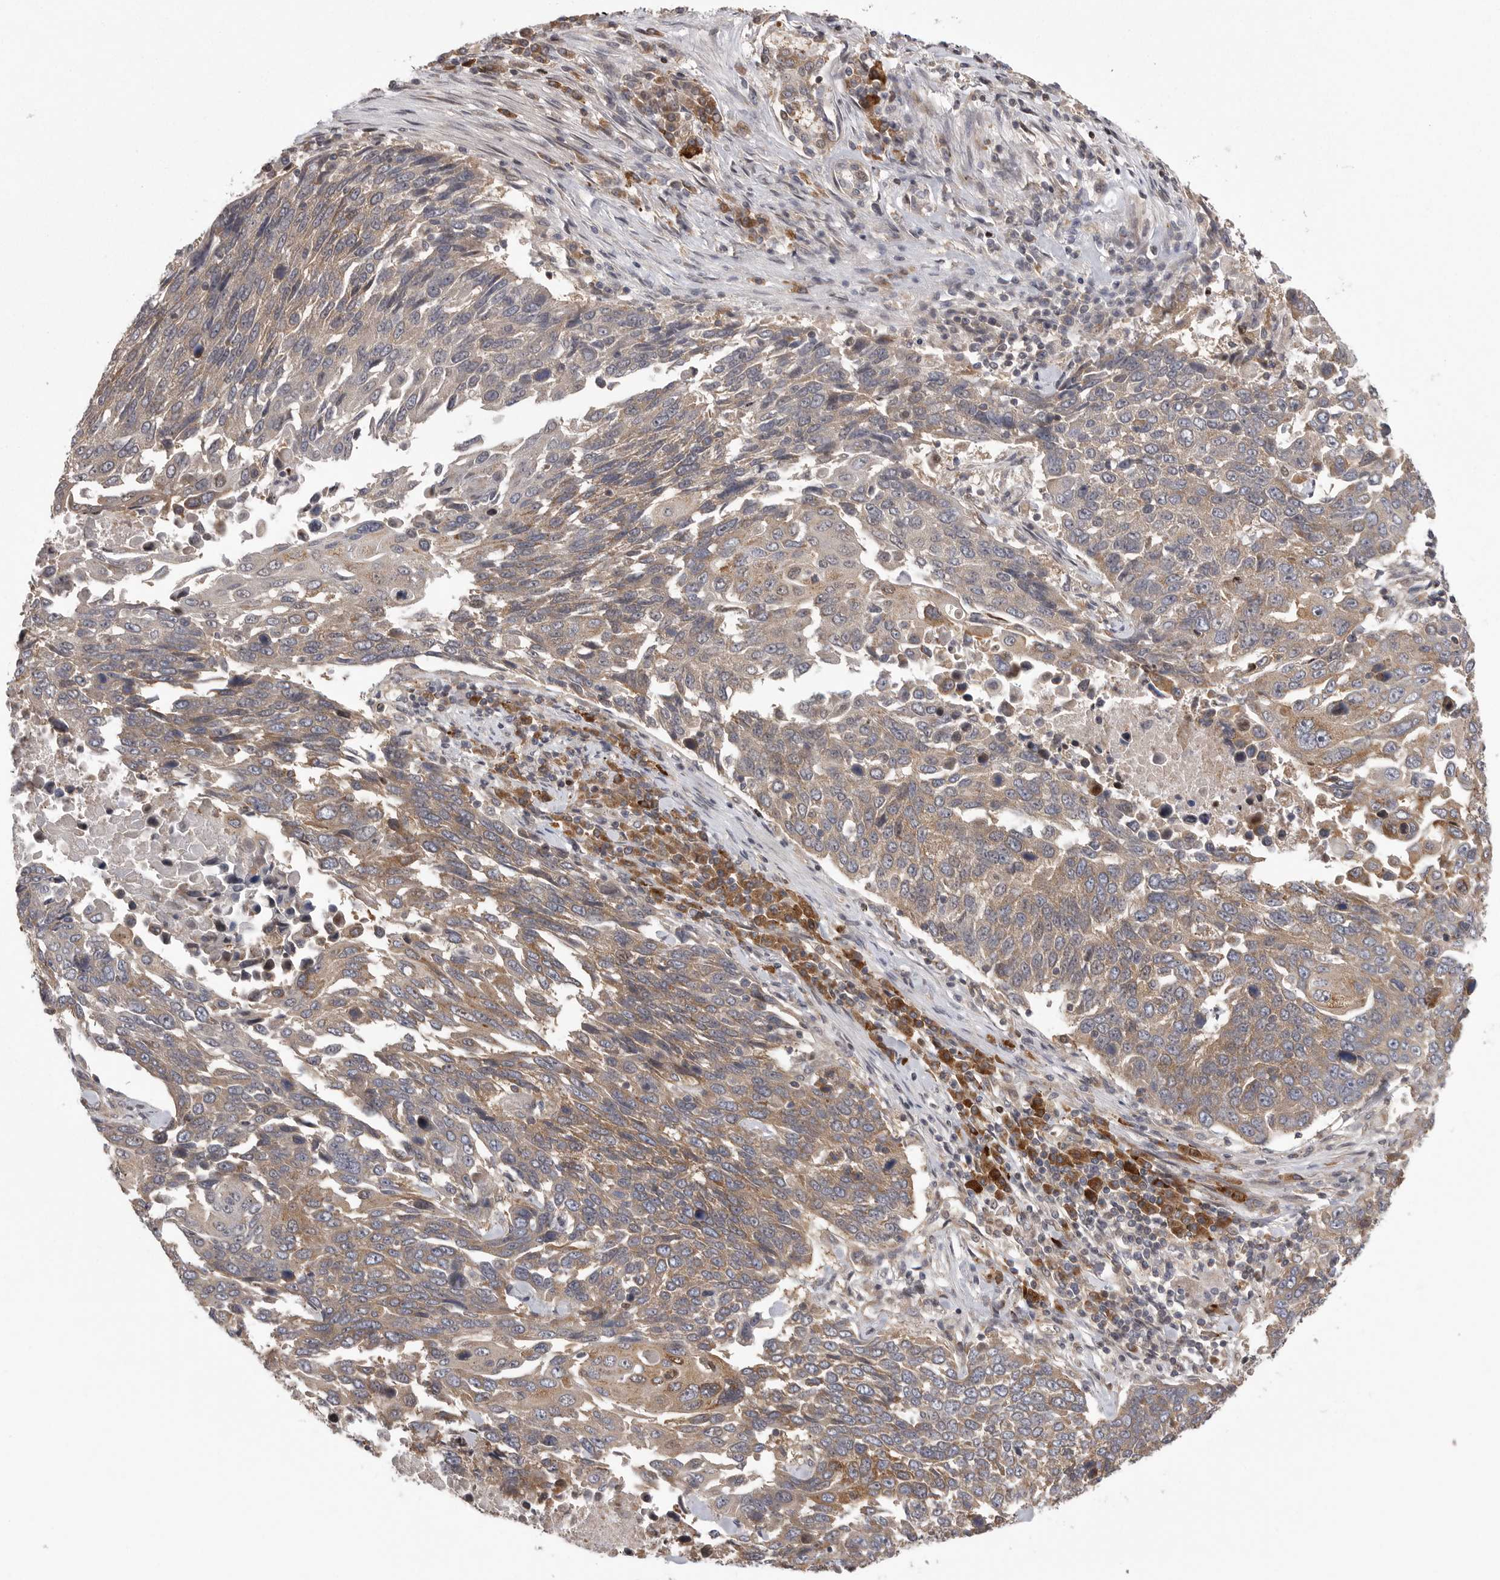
{"staining": {"intensity": "moderate", "quantity": ">75%", "location": "cytoplasmic/membranous"}, "tissue": "lung cancer", "cell_type": "Tumor cells", "image_type": "cancer", "snomed": [{"axis": "morphology", "description": "Squamous cell carcinoma, NOS"}, {"axis": "topography", "description": "Lung"}], "caption": "Immunohistochemical staining of human squamous cell carcinoma (lung) demonstrates moderate cytoplasmic/membranous protein positivity in approximately >75% of tumor cells.", "gene": "OXR1", "patient": {"sex": "male", "age": 66}}